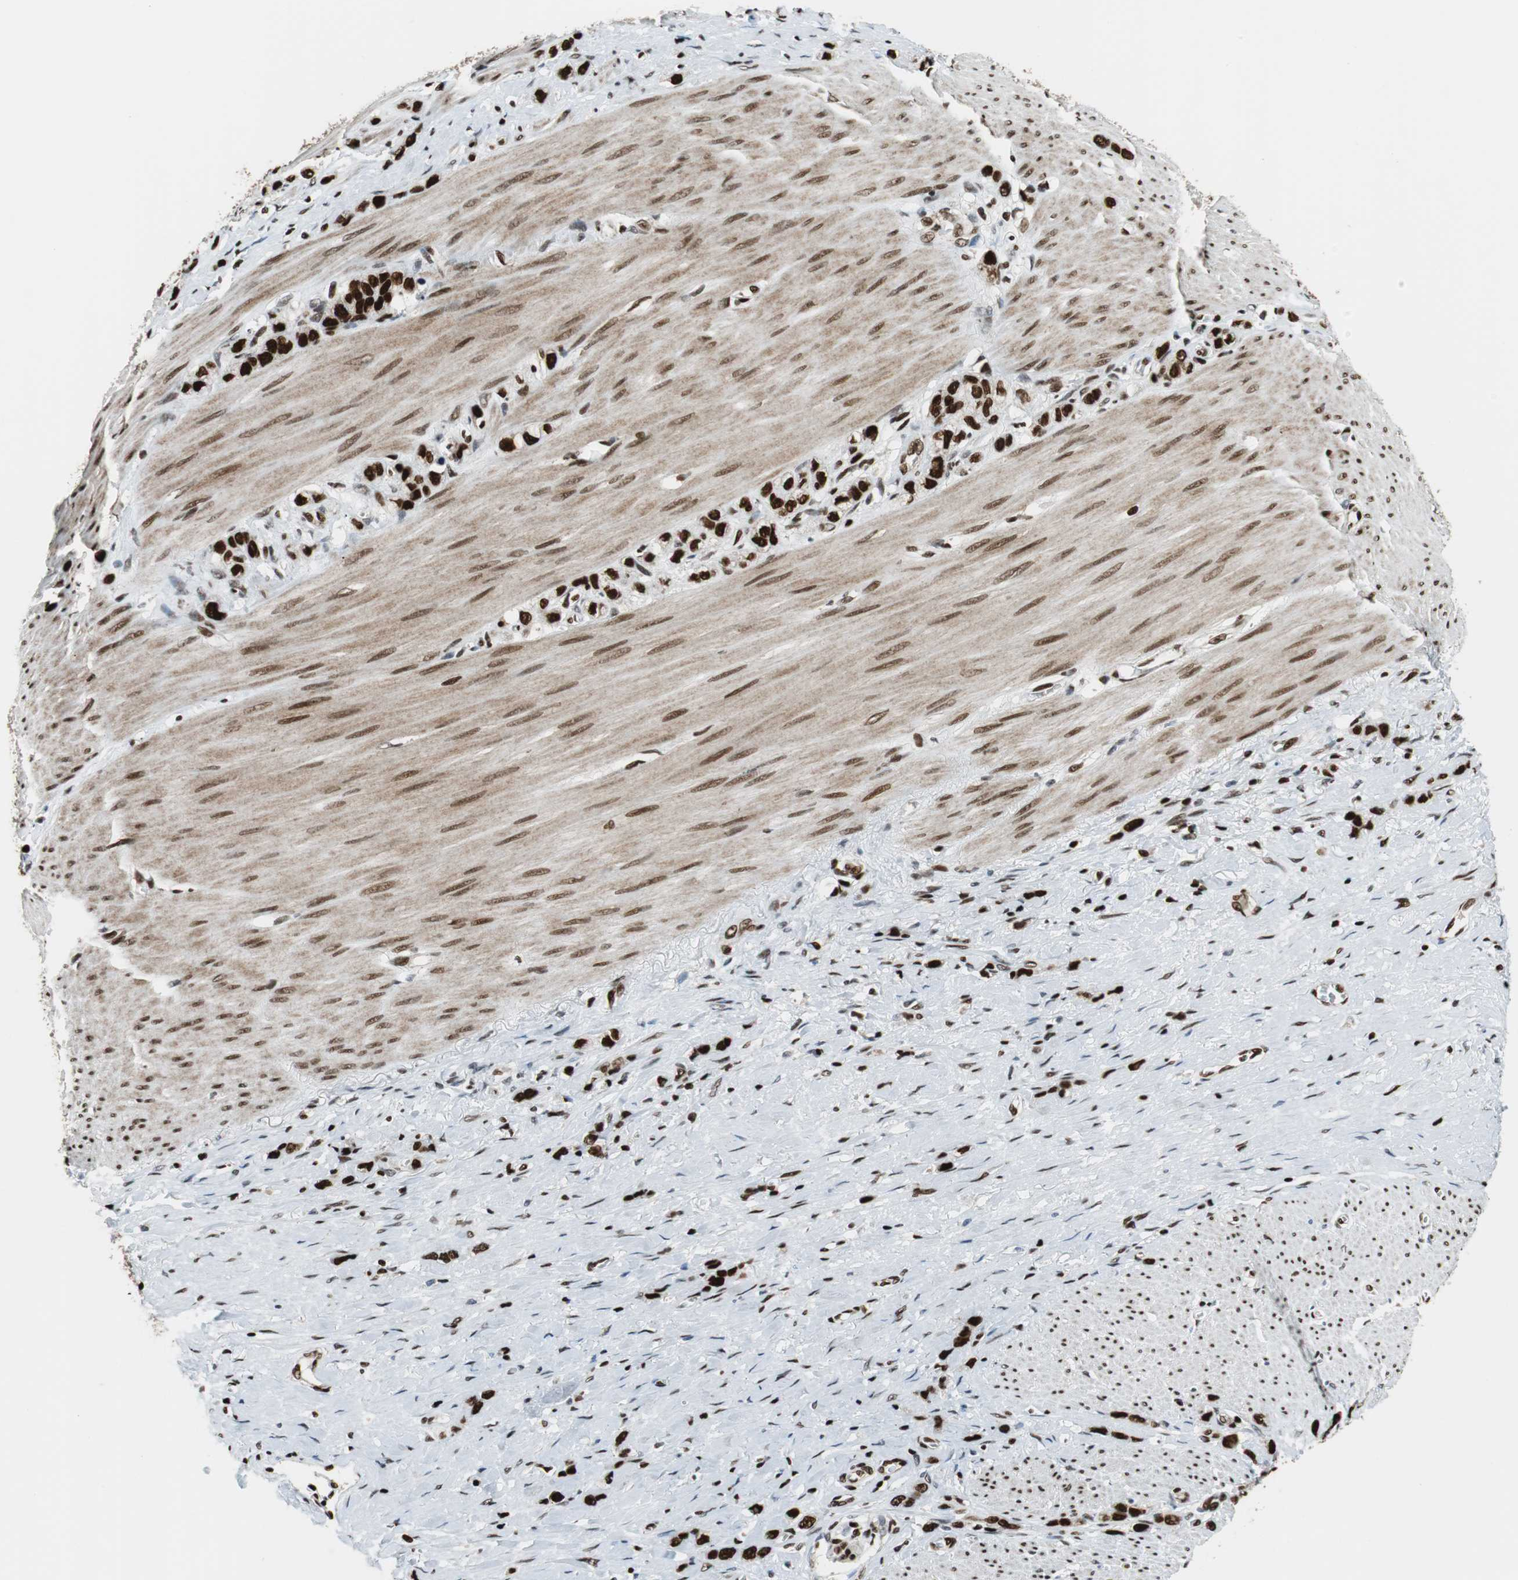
{"staining": {"intensity": "strong", "quantity": ">75%", "location": "nuclear"}, "tissue": "stomach cancer", "cell_type": "Tumor cells", "image_type": "cancer", "snomed": [{"axis": "morphology", "description": "Normal tissue, NOS"}, {"axis": "morphology", "description": "Adenocarcinoma, NOS"}, {"axis": "morphology", "description": "Adenocarcinoma, High grade"}, {"axis": "topography", "description": "Stomach, upper"}, {"axis": "topography", "description": "Stomach"}], "caption": "Brown immunohistochemical staining in human stomach cancer (high-grade adenocarcinoma) displays strong nuclear positivity in about >75% of tumor cells.", "gene": "HDAC1", "patient": {"sex": "female", "age": 65}}